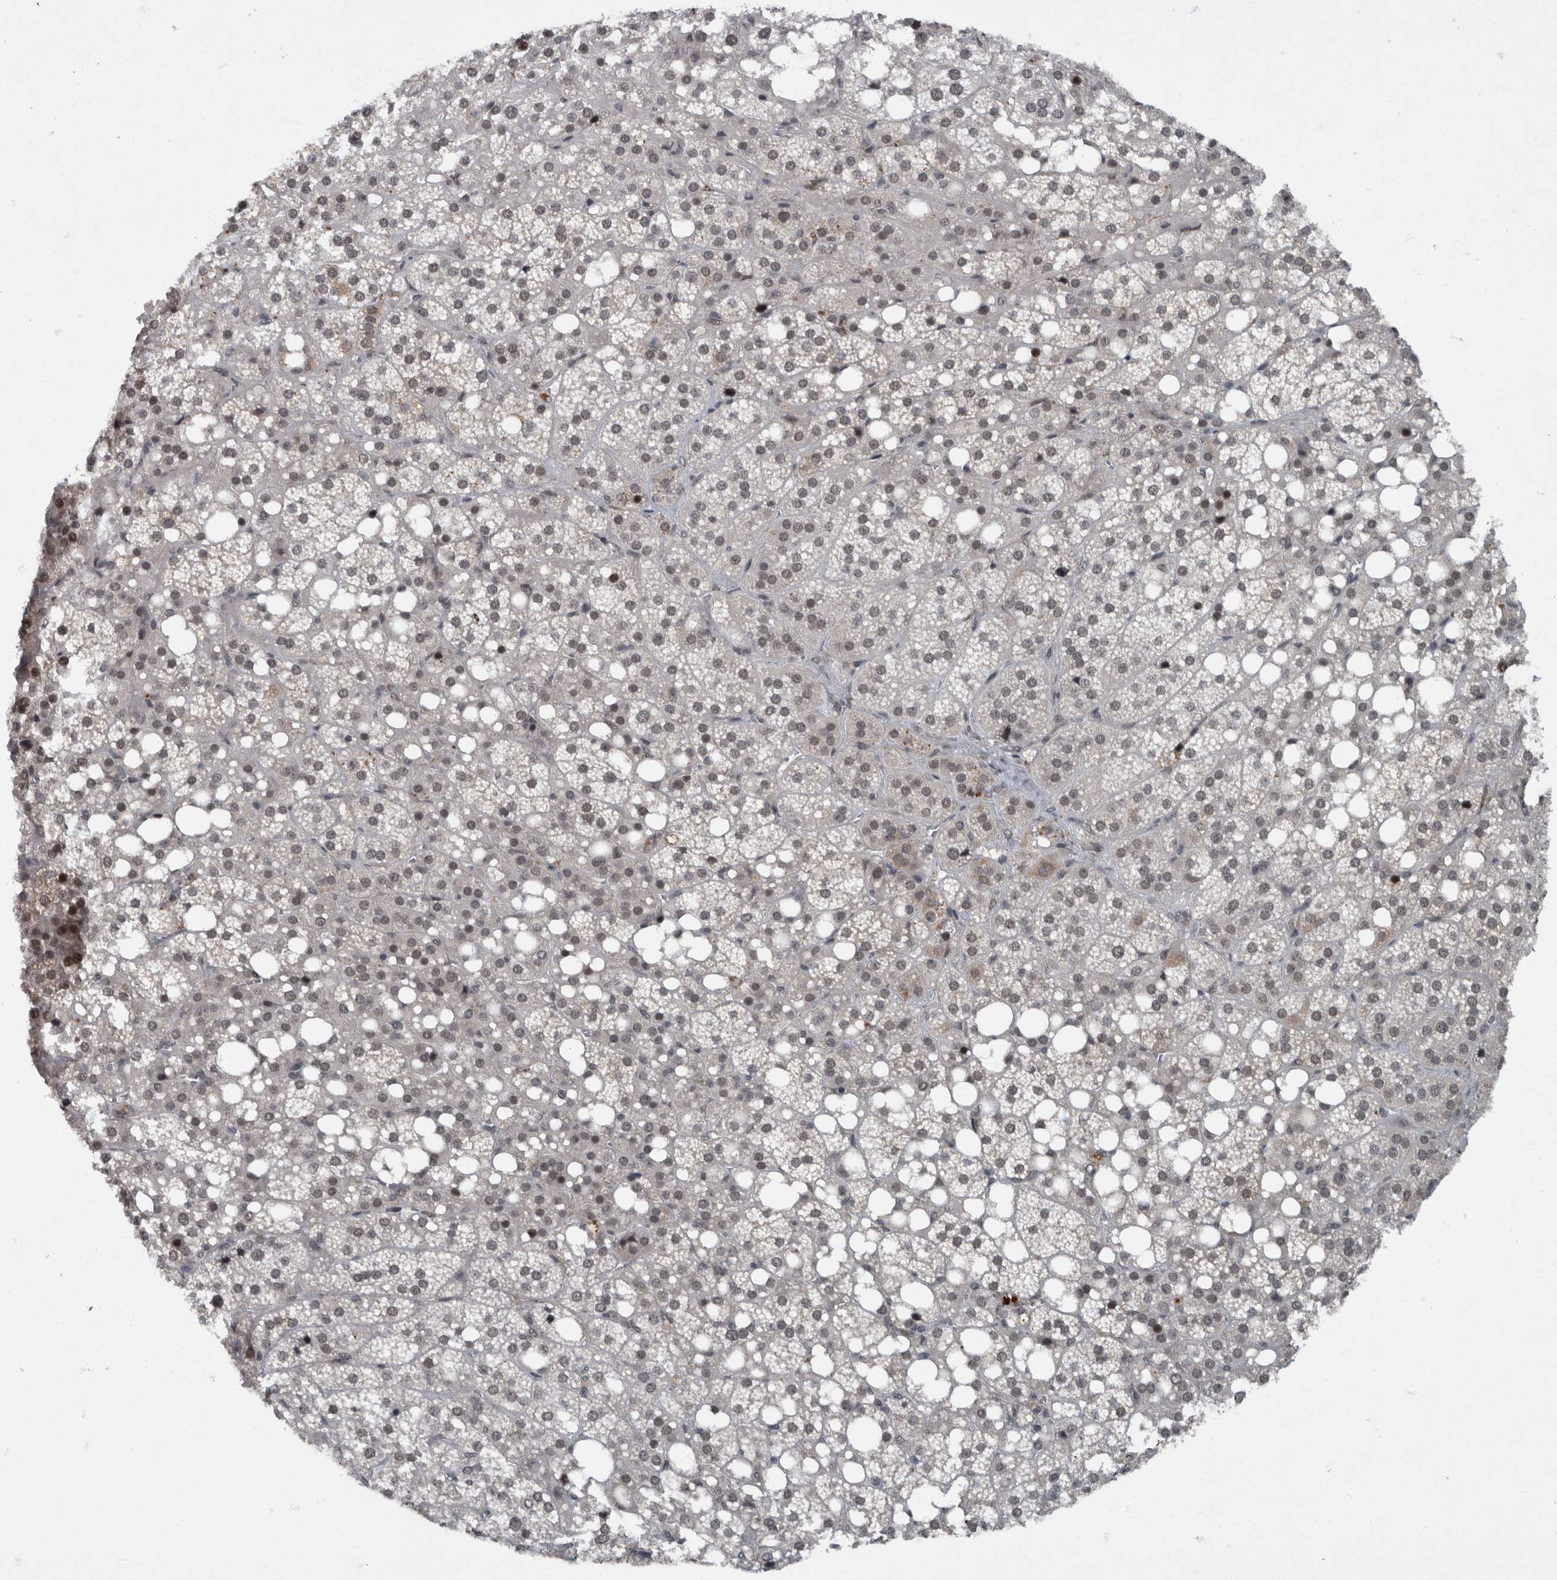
{"staining": {"intensity": "moderate", "quantity": "25%-75%", "location": "nuclear"}, "tissue": "adrenal gland", "cell_type": "Glandular cells", "image_type": "normal", "snomed": [{"axis": "morphology", "description": "Normal tissue, NOS"}, {"axis": "topography", "description": "Adrenal gland"}], "caption": "IHC image of unremarkable human adrenal gland stained for a protein (brown), which shows medium levels of moderate nuclear expression in approximately 25%-75% of glandular cells.", "gene": "WDR33", "patient": {"sex": "female", "age": 59}}